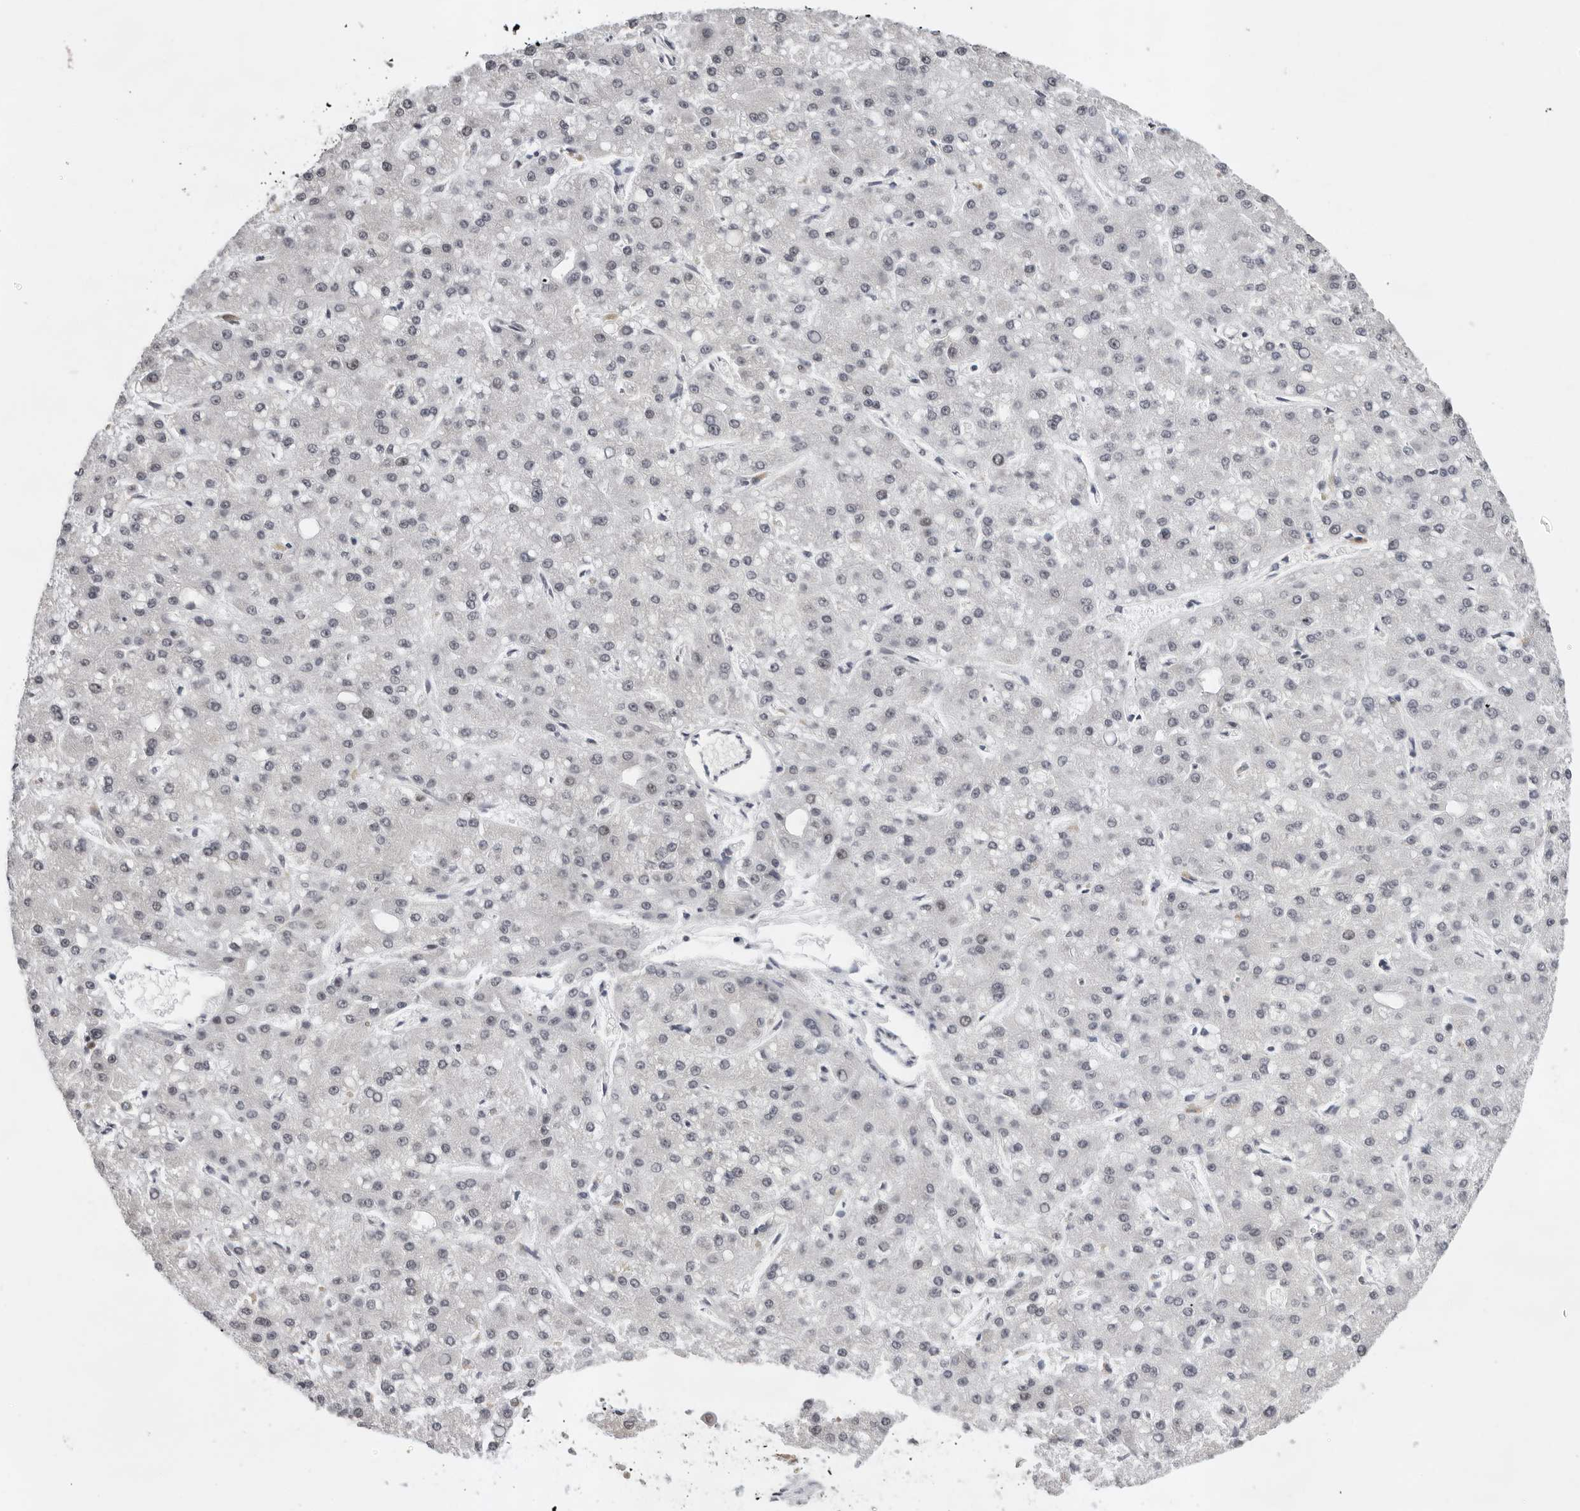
{"staining": {"intensity": "negative", "quantity": "none", "location": "none"}, "tissue": "liver cancer", "cell_type": "Tumor cells", "image_type": "cancer", "snomed": [{"axis": "morphology", "description": "Carcinoma, Hepatocellular, NOS"}, {"axis": "topography", "description": "Liver"}], "caption": "Tumor cells are negative for protein expression in human hepatocellular carcinoma (liver).", "gene": "USP1", "patient": {"sex": "male", "age": 67}}